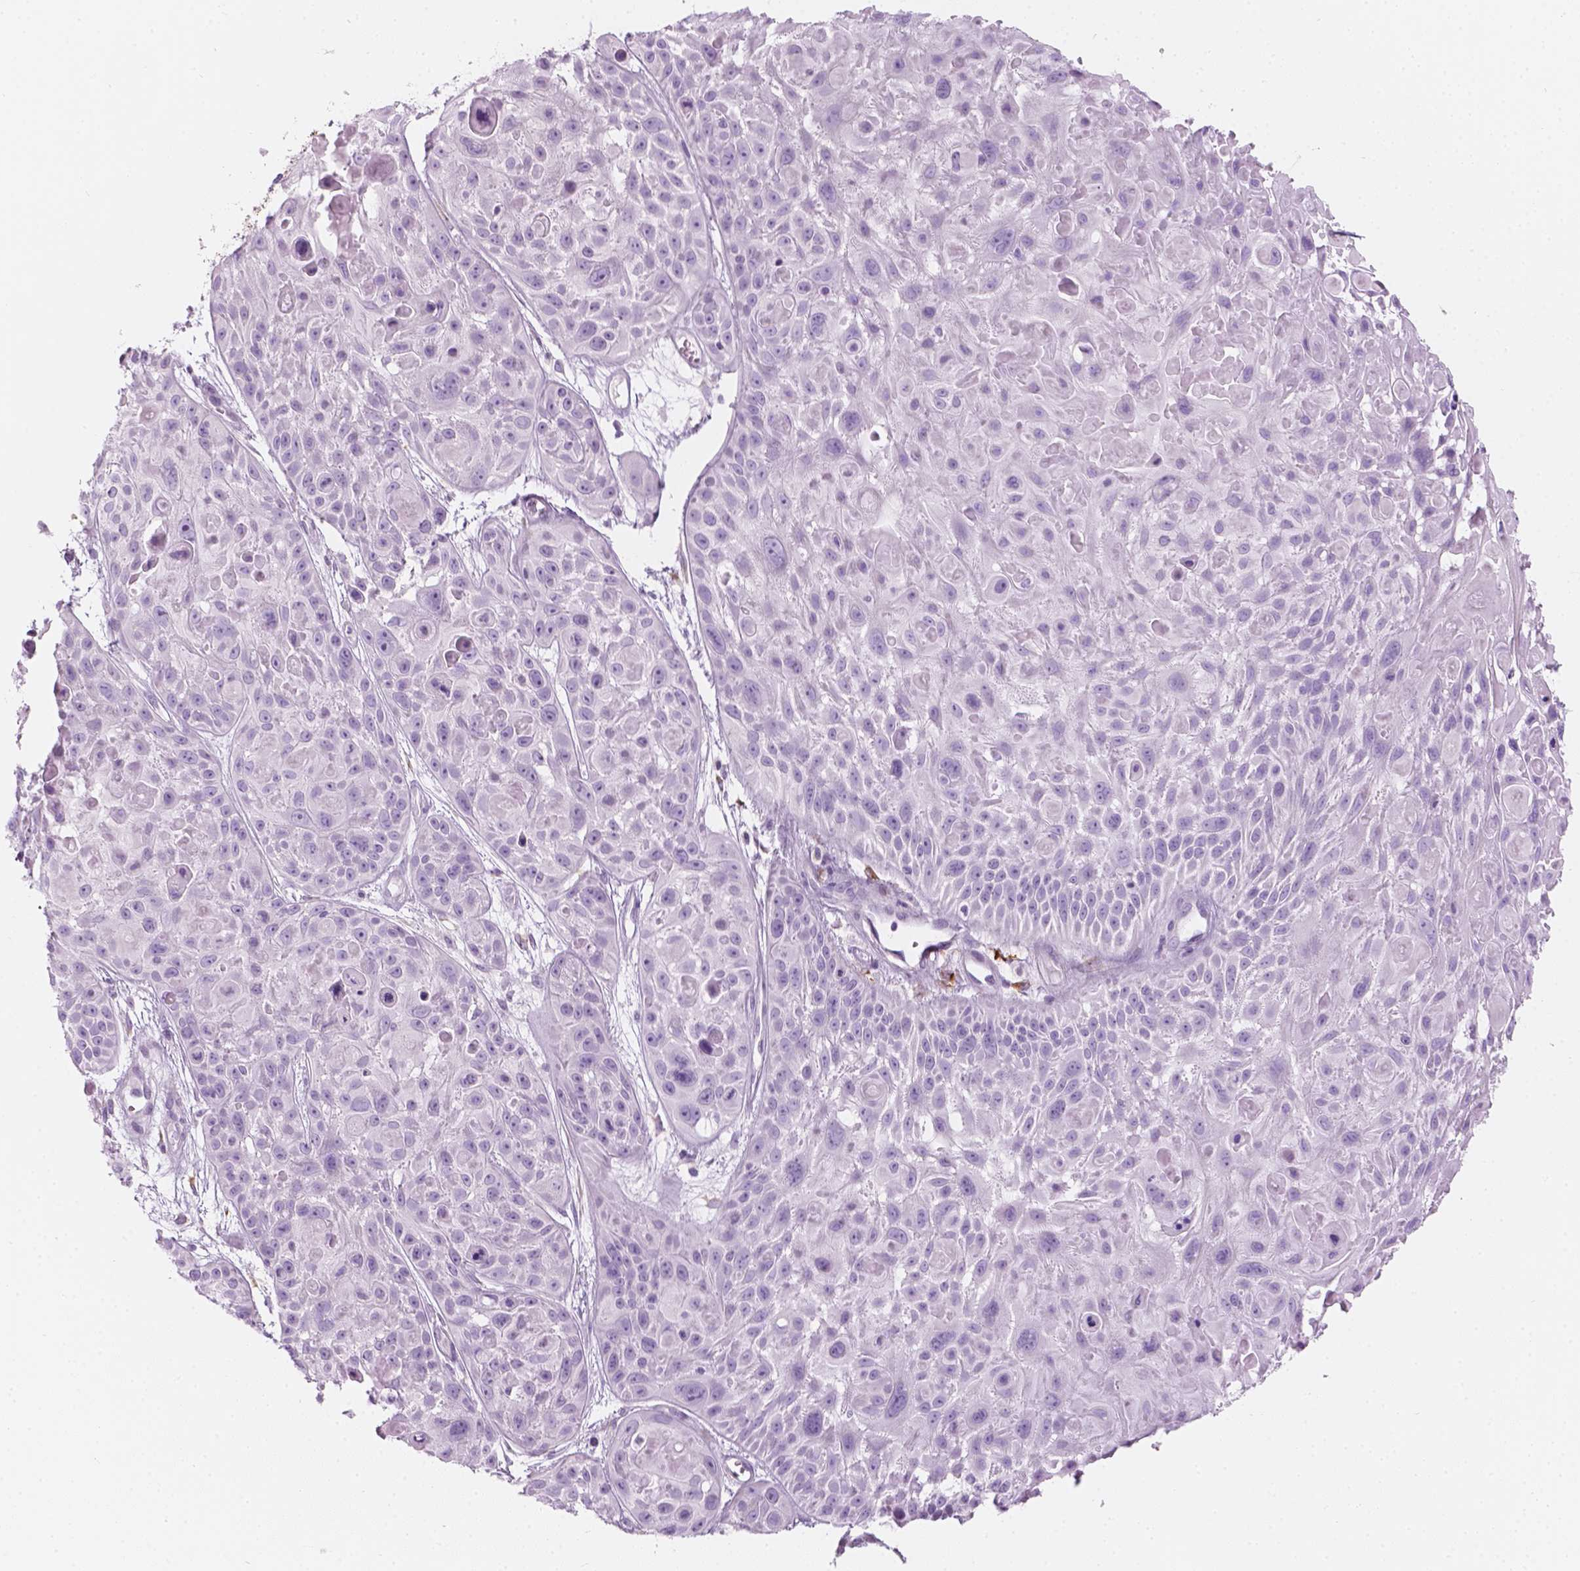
{"staining": {"intensity": "negative", "quantity": "none", "location": "none"}, "tissue": "skin cancer", "cell_type": "Tumor cells", "image_type": "cancer", "snomed": [{"axis": "morphology", "description": "Squamous cell carcinoma, NOS"}, {"axis": "topography", "description": "Skin"}, {"axis": "topography", "description": "Anal"}], "caption": "Tumor cells are negative for protein expression in human squamous cell carcinoma (skin). (DAB immunohistochemistry visualized using brightfield microscopy, high magnification).", "gene": "CES1", "patient": {"sex": "female", "age": 75}}